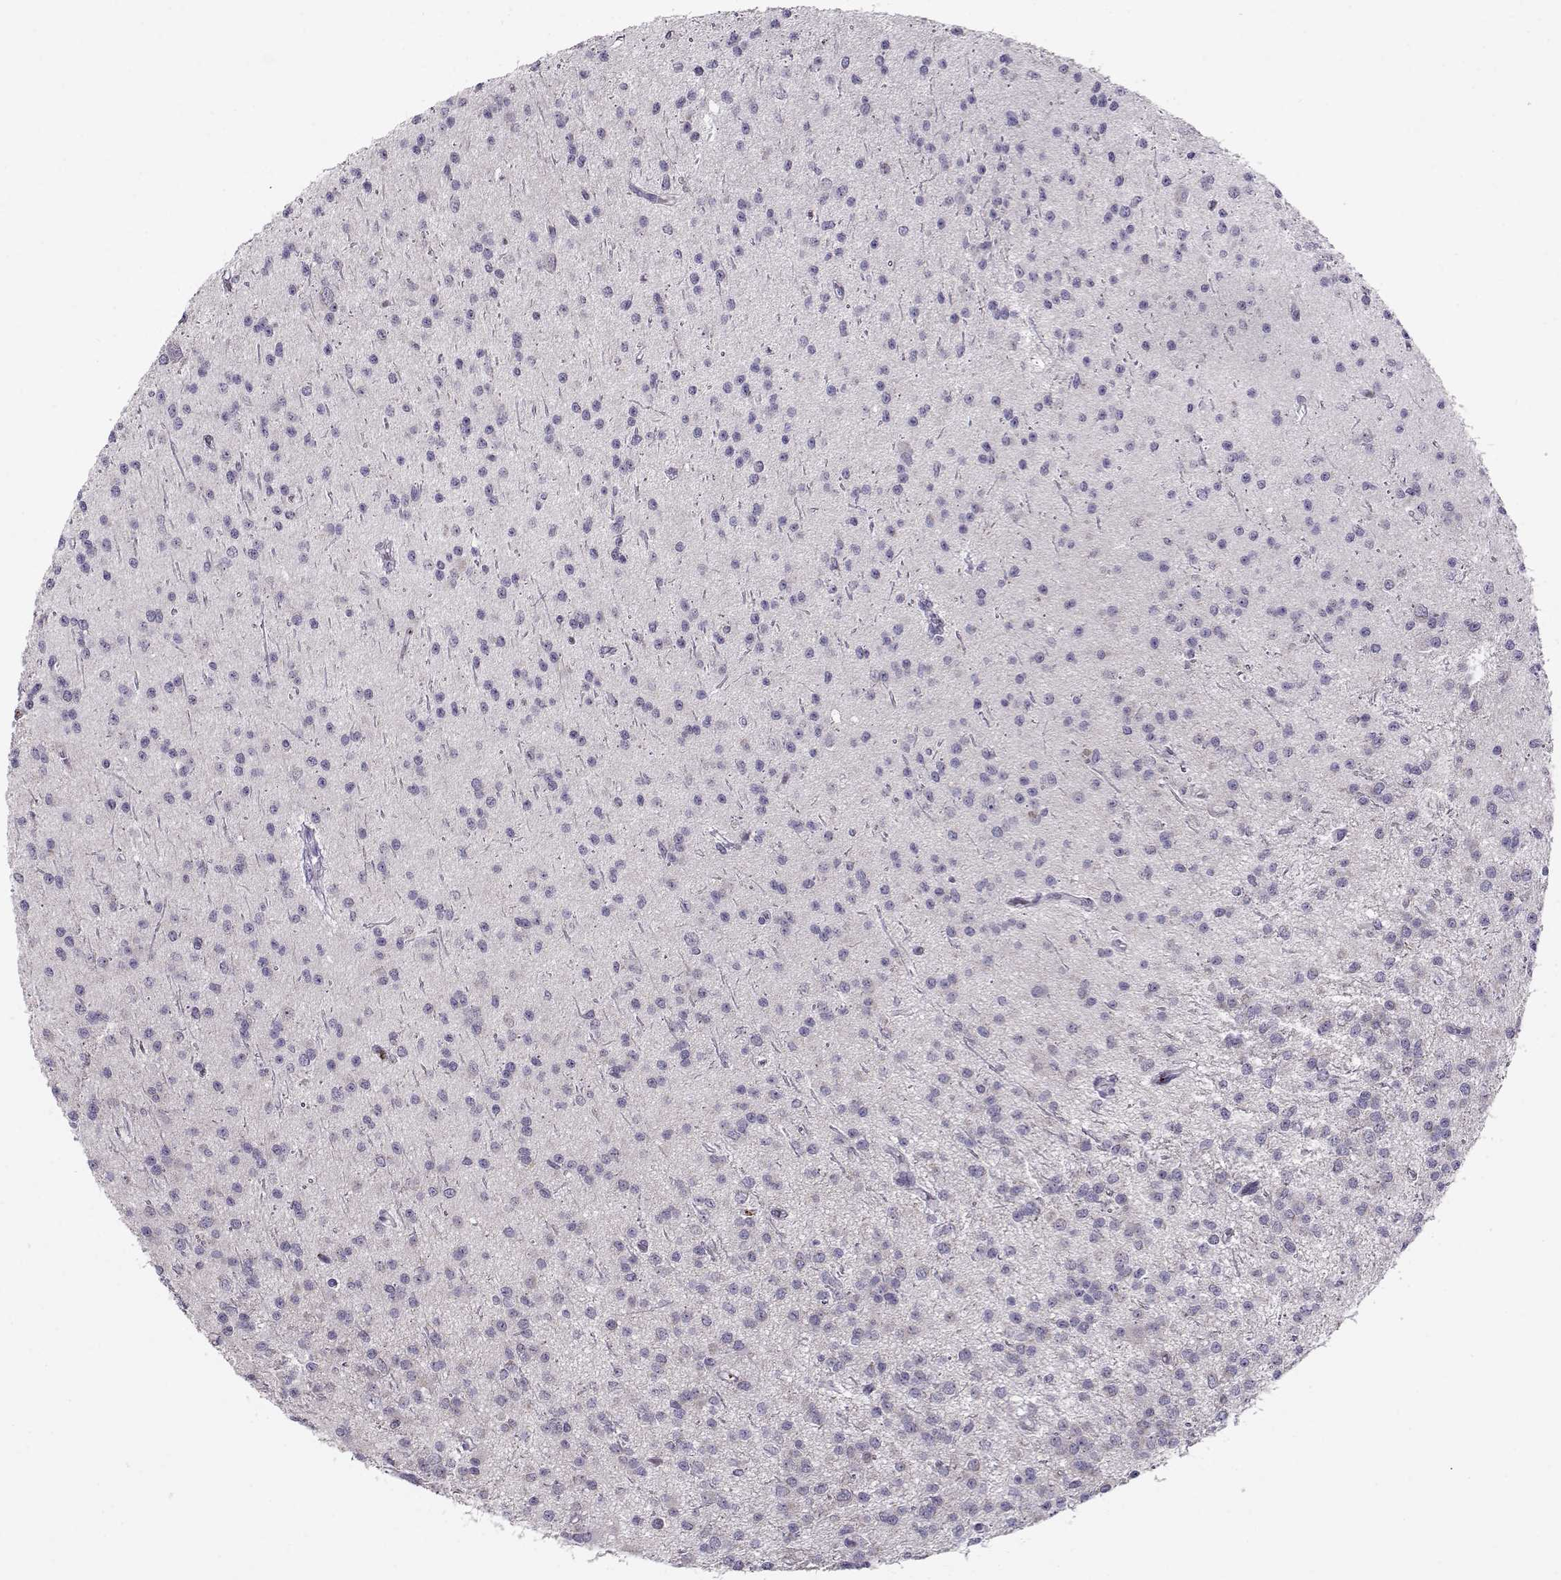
{"staining": {"intensity": "negative", "quantity": "none", "location": "none"}, "tissue": "glioma", "cell_type": "Tumor cells", "image_type": "cancer", "snomed": [{"axis": "morphology", "description": "Glioma, malignant, Low grade"}, {"axis": "topography", "description": "Brain"}], "caption": "A micrograph of glioma stained for a protein demonstrates no brown staining in tumor cells.", "gene": "KLF17", "patient": {"sex": "male", "age": 27}}